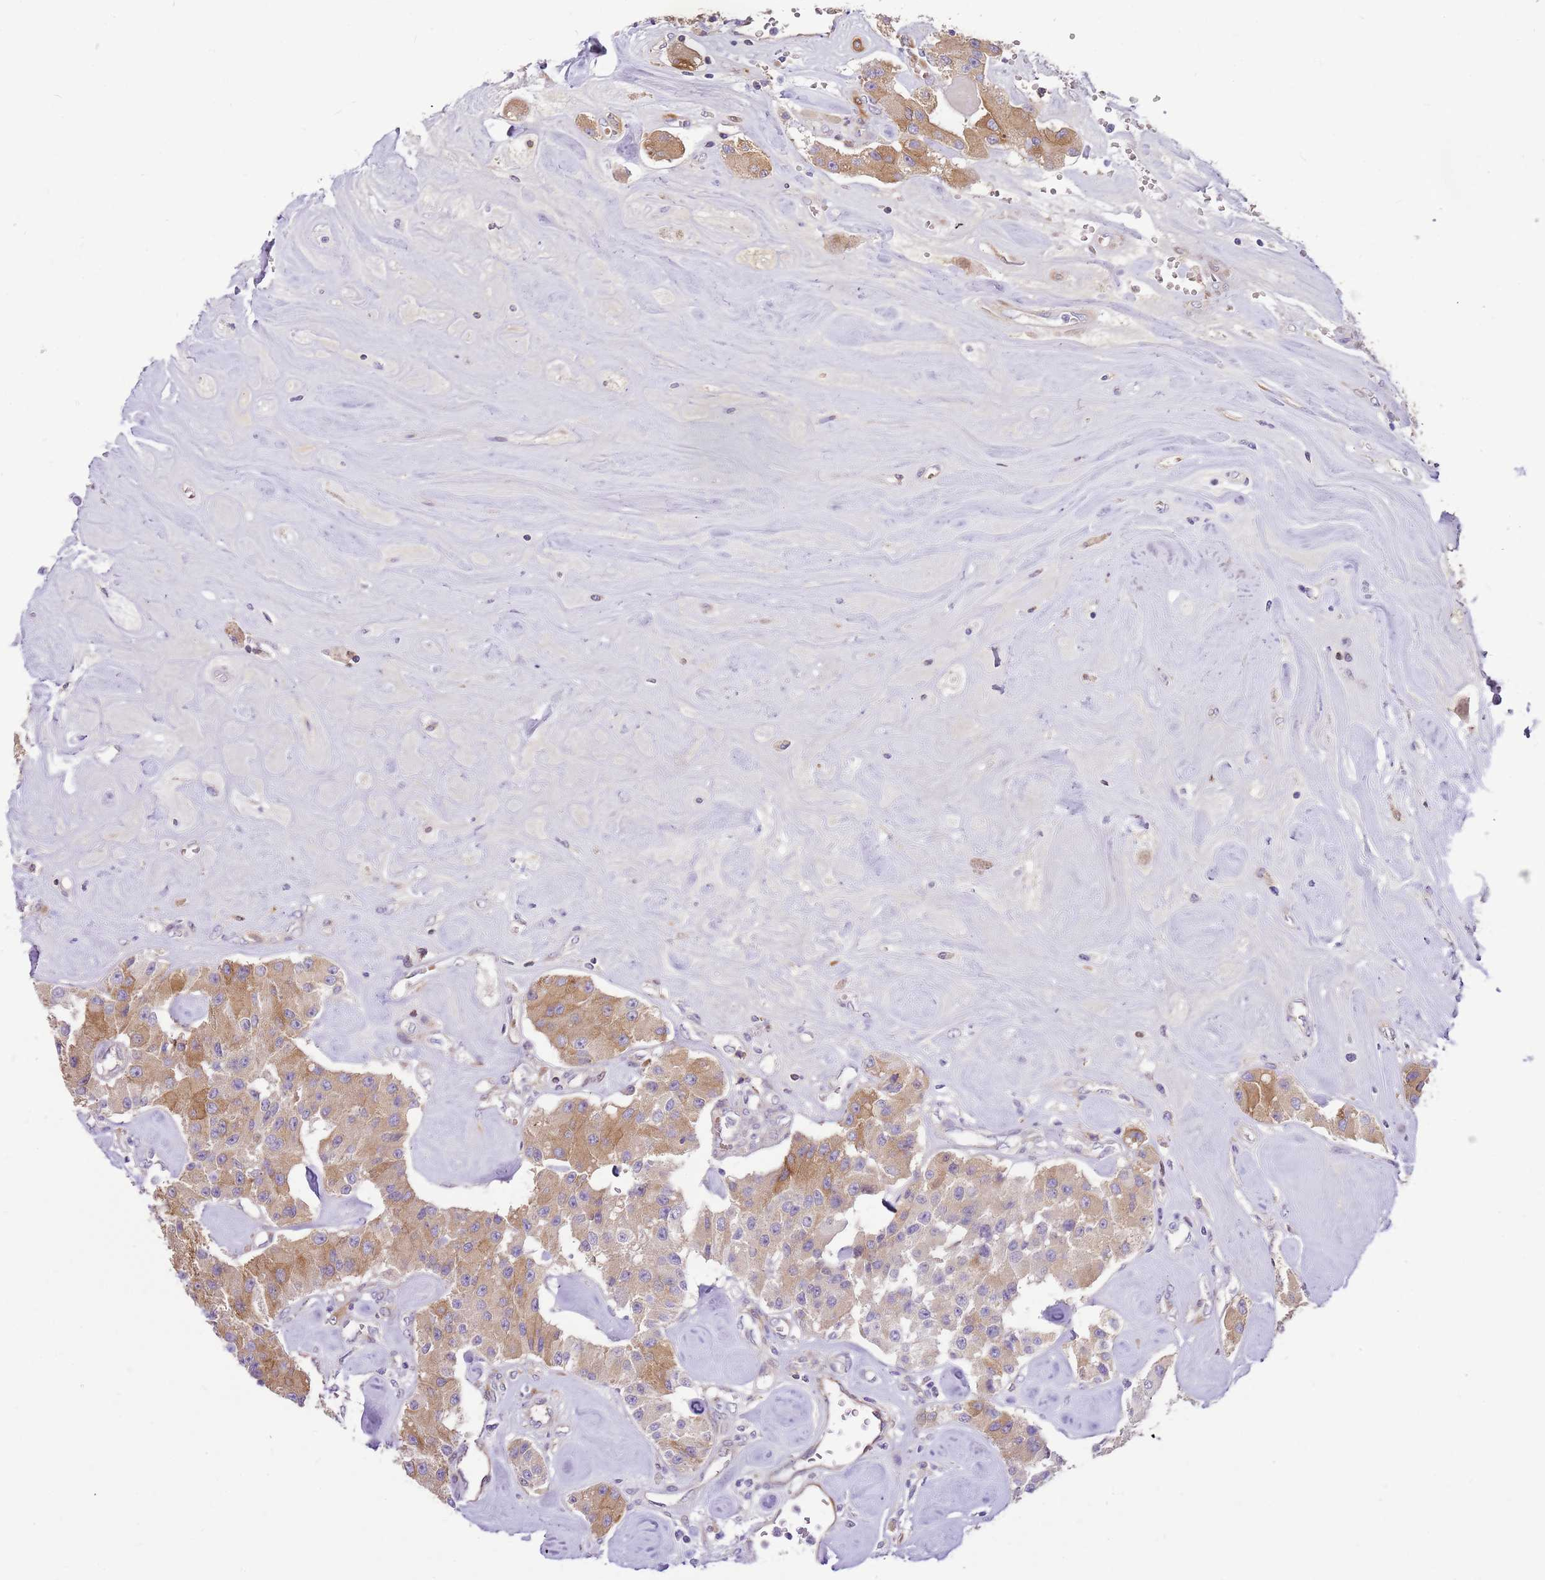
{"staining": {"intensity": "moderate", "quantity": "25%-75%", "location": "cytoplasmic/membranous"}, "tissue": "carcinoid", "cell_type": "Tumor cells", "image_type": "cancer", "snomed": [{"axis": "morphology", "description": "Carcinoid, malignant, NOS"}, {"axis": "topography", "description": "Pancreas"}], "caption": "Immunohistochemical staining of carcinoid displays medium levels of moderate cytoplasmic/membranous protein staining in about 25%-75% of tumor cells. (DAB (3,3'-diaminobenzidine) = brown stain, brightfield microscopy at high magnification).", "gene": "RFK", "patient": {"sex": "male", "age": 41}}